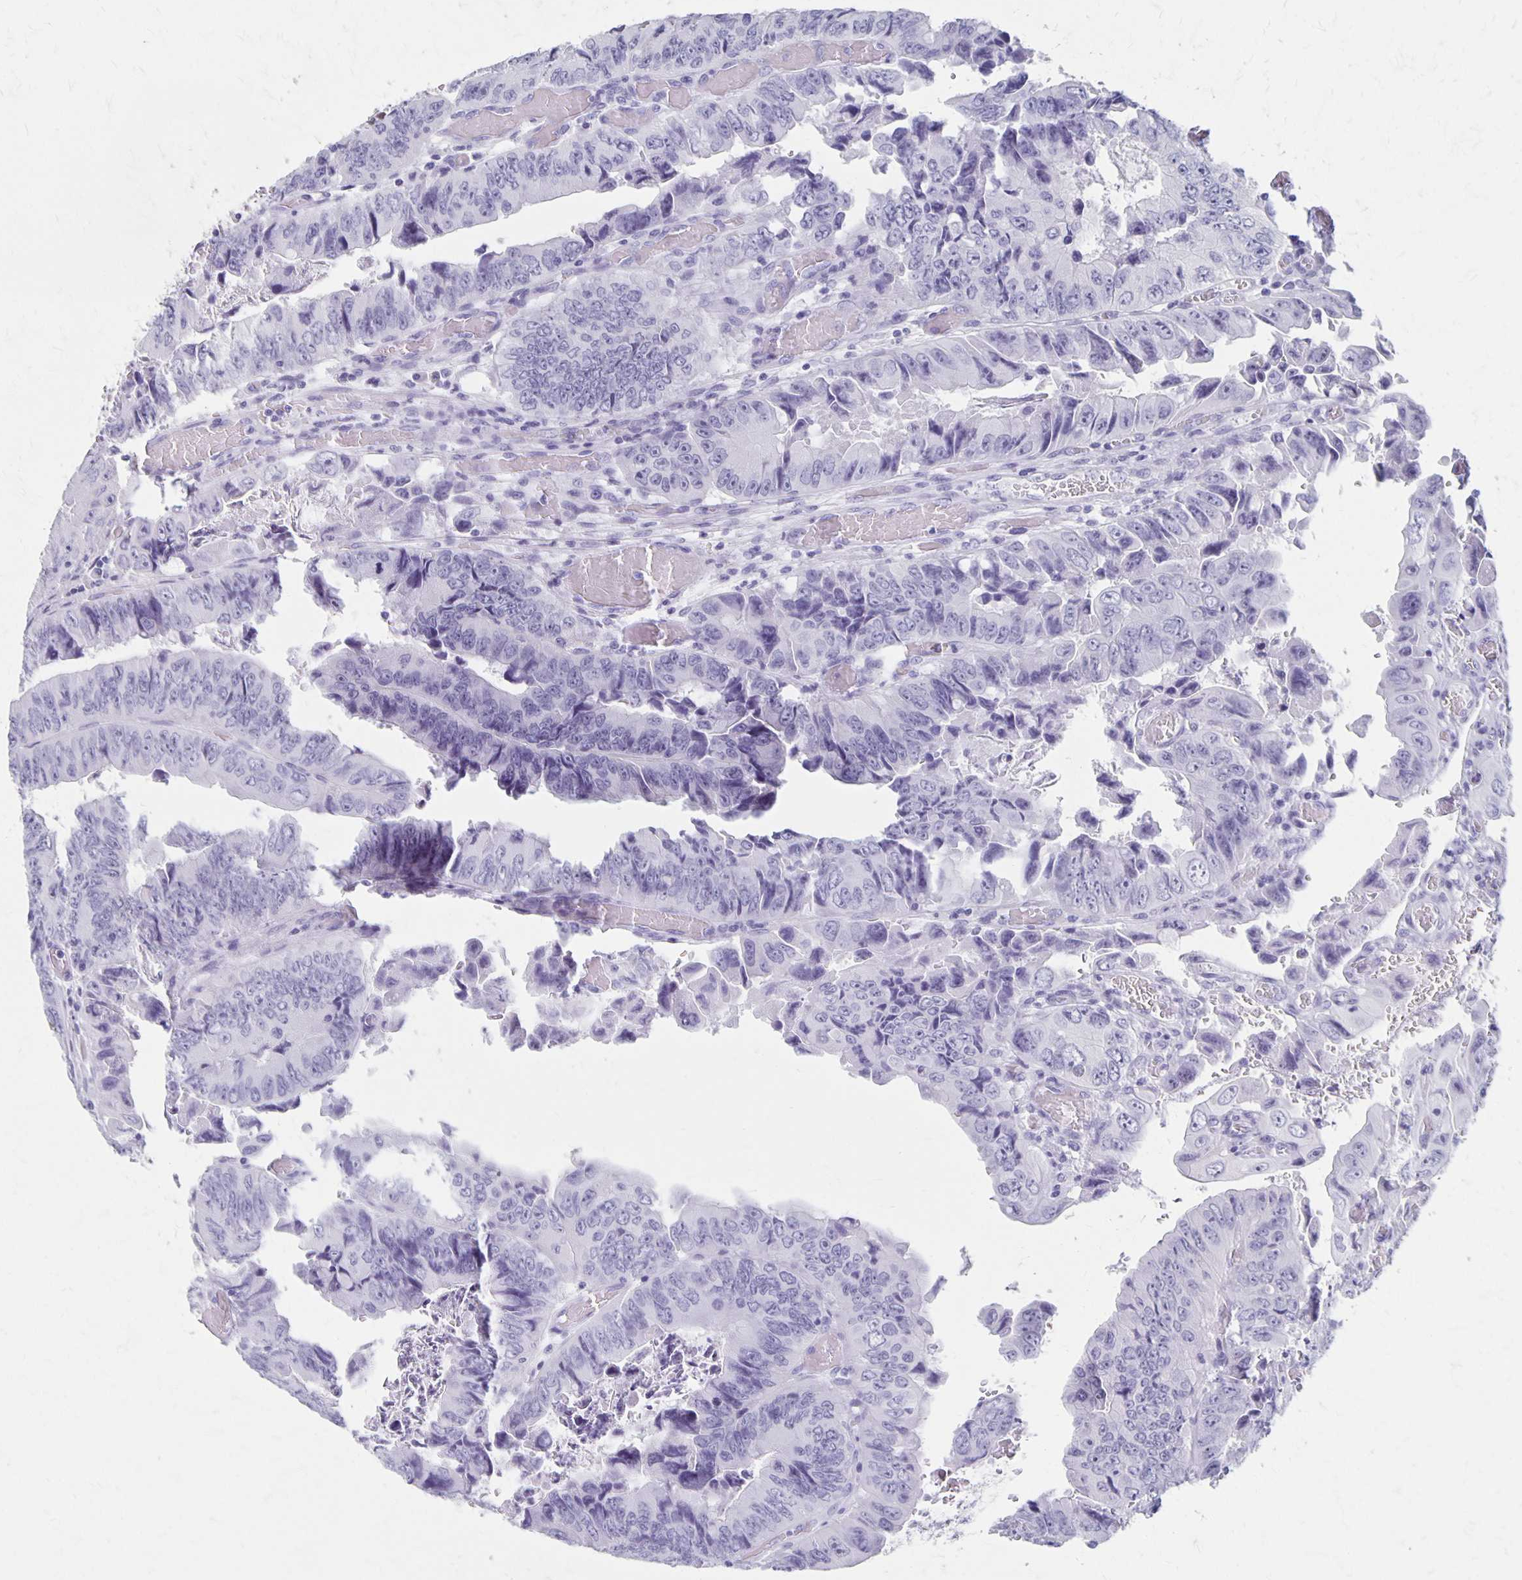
{"staining": {"intensity": "negative", "quantity": "none", "location": "none"}, "tissue": "colorectal cancer", "cell_type": "Tumor cells", "image_type": "cancer", "snomed": [{"axis": "morphology", "description": "Adenocarcinoma, NOS"}, {"axis": "topography", "description": "Colon"}], "caption": "Immunohistochemical staining of colorectal cancer (adenocarcinoma) reveals no significant expression in tumor cells. (Immunohistochemistry (ihc), brightfield microscopy, high magnification).", "gene": "MAGEC2", "patient": {"sex": "female", "age": 84}}